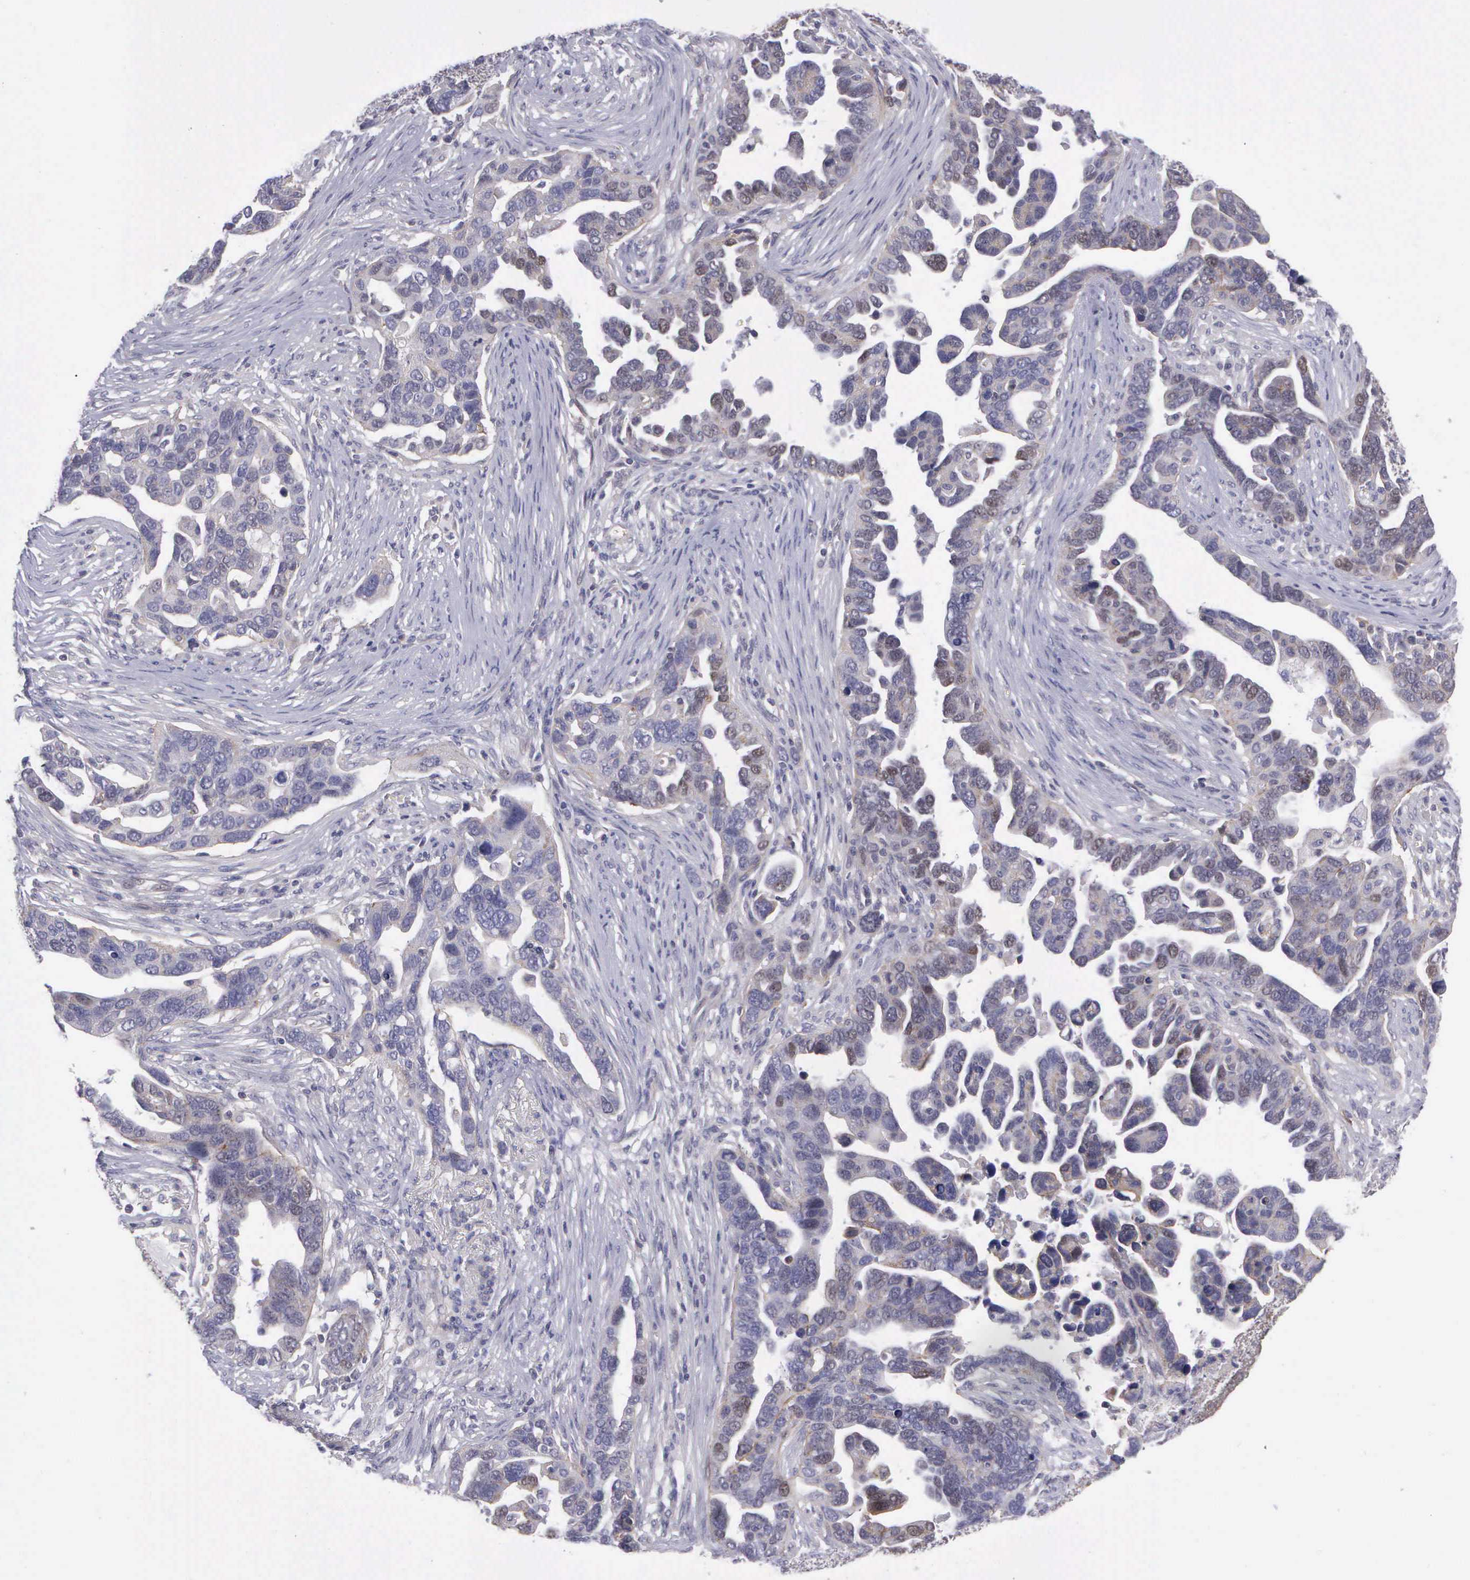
{"staining": {"intensity": "weak", "quantity": "25%-75%", "location": "cytoplasmic/membranous,nuclear"}, "tissue": "ovarian cancer", "cell_type": "Tumor cells", "image_type": "cancer", "snomed": [{"axis": "morphology", "description": "Cystadenocarcinoma, serous, NOS"}, {"axis": "topography", "description": "Ovary"}], "caption": "Immunohistochemical staining of ovarian serous cystadenocarcinoma shows low levels of weak cytoplasmic/membranous and nuclear protein positivity in about 25%-75% of tumor cells.", "gene": "MICAL3", "patient": {"sex": "female", "age": 54}}